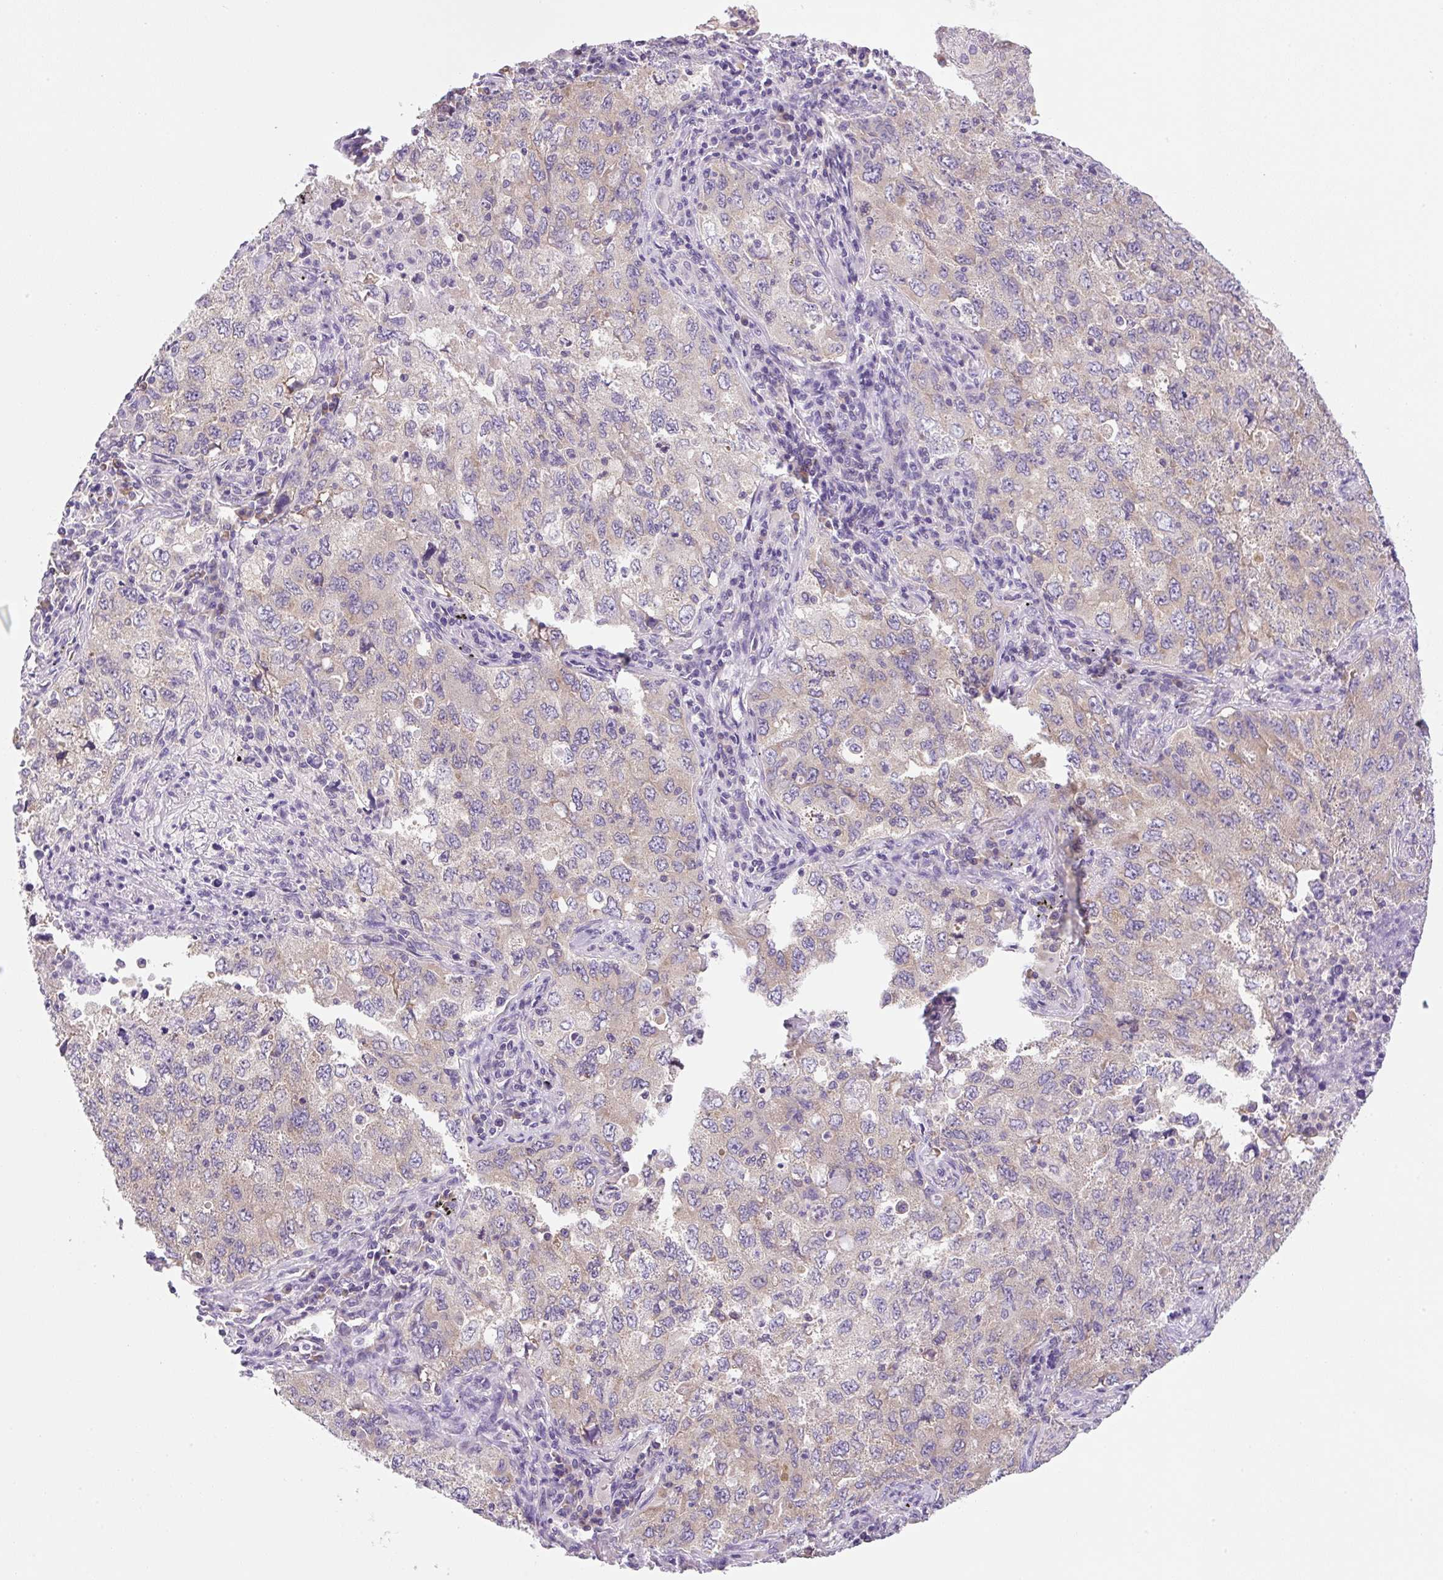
{"staining": {"intensity": "weak", "quantity": "25%-75%", "location": "cytoplasmic/membranous"}, "tissue": "lung cancer", "cell_type": "Tumor cells", "image_type": "cancer", "snomed": [{"axis": "morphology", "description": "Adenocarcinoma, NOS"}, {"axis": "topography", "description": "Lung"}], "caption": "This is a histology image of immunohistochemistry (IHC) staining of lung cancer (adenocarcinoma), which shows weak positivity in the cytoplasmic/membranous of tumor cells.", "gene": "RPL18A", "patient": {"sex": "female", "age": 57}}